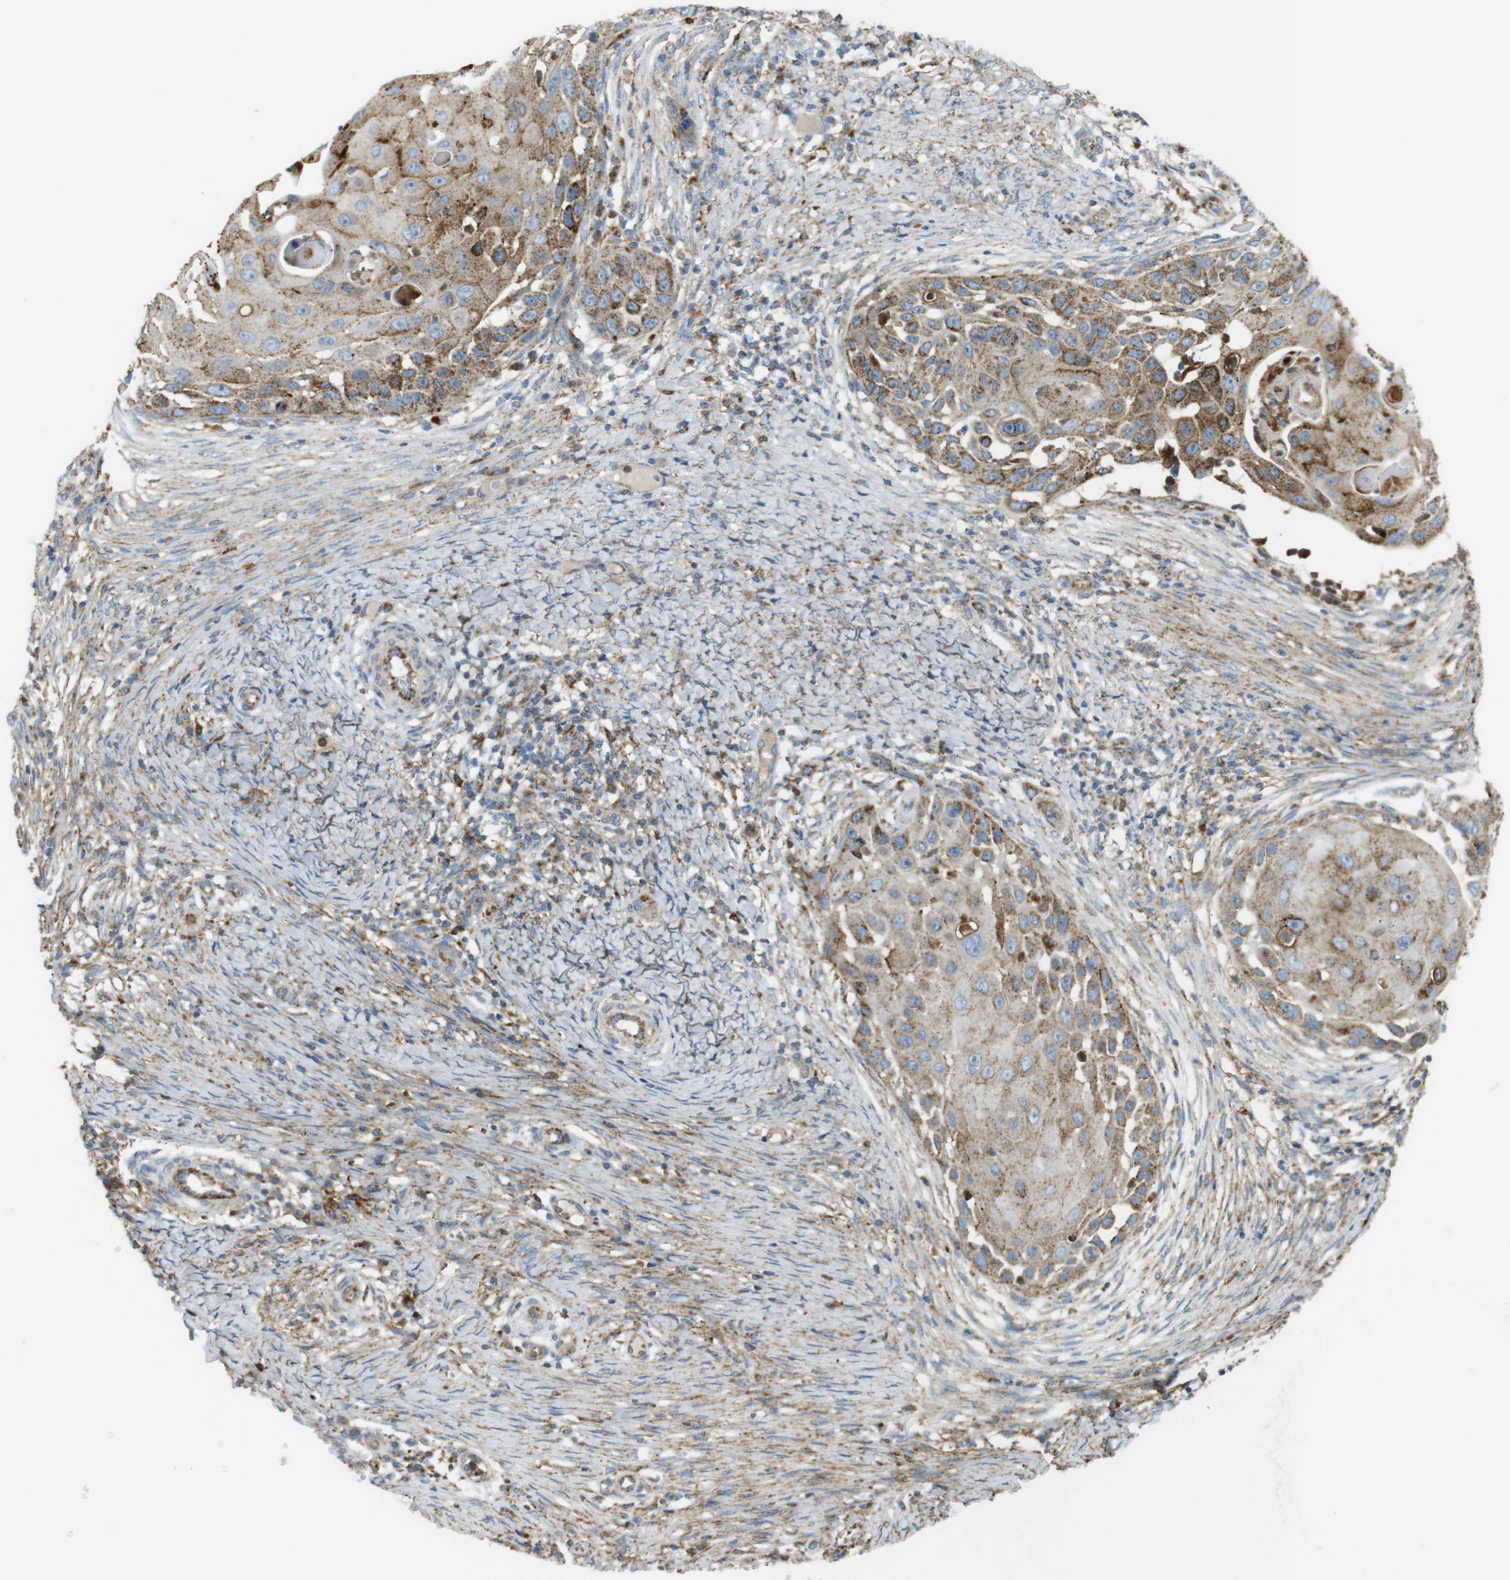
{"staining": {"intensity": "moderate", "quantity": ">75%", "location": "cytoplasmic/membranous"}, "tissue": "skin cancer", "cell_type": "Tumor cells", "image_type": "cancer", "snomed": [{"axis": "morphology", "description": "Squamous cell carcinoma, NOS"}, {"axis": "topography", "description": "Skin"}], "caption": "DAB immunohistochemical staining of human squamous cell carcinoma (skin) reveals moderate cytoplasmic/membranous protein positivity in approximately >75% of tumor cells.", "gene": "LAMP1", "patient": {"sex": "female", "age": 44}}